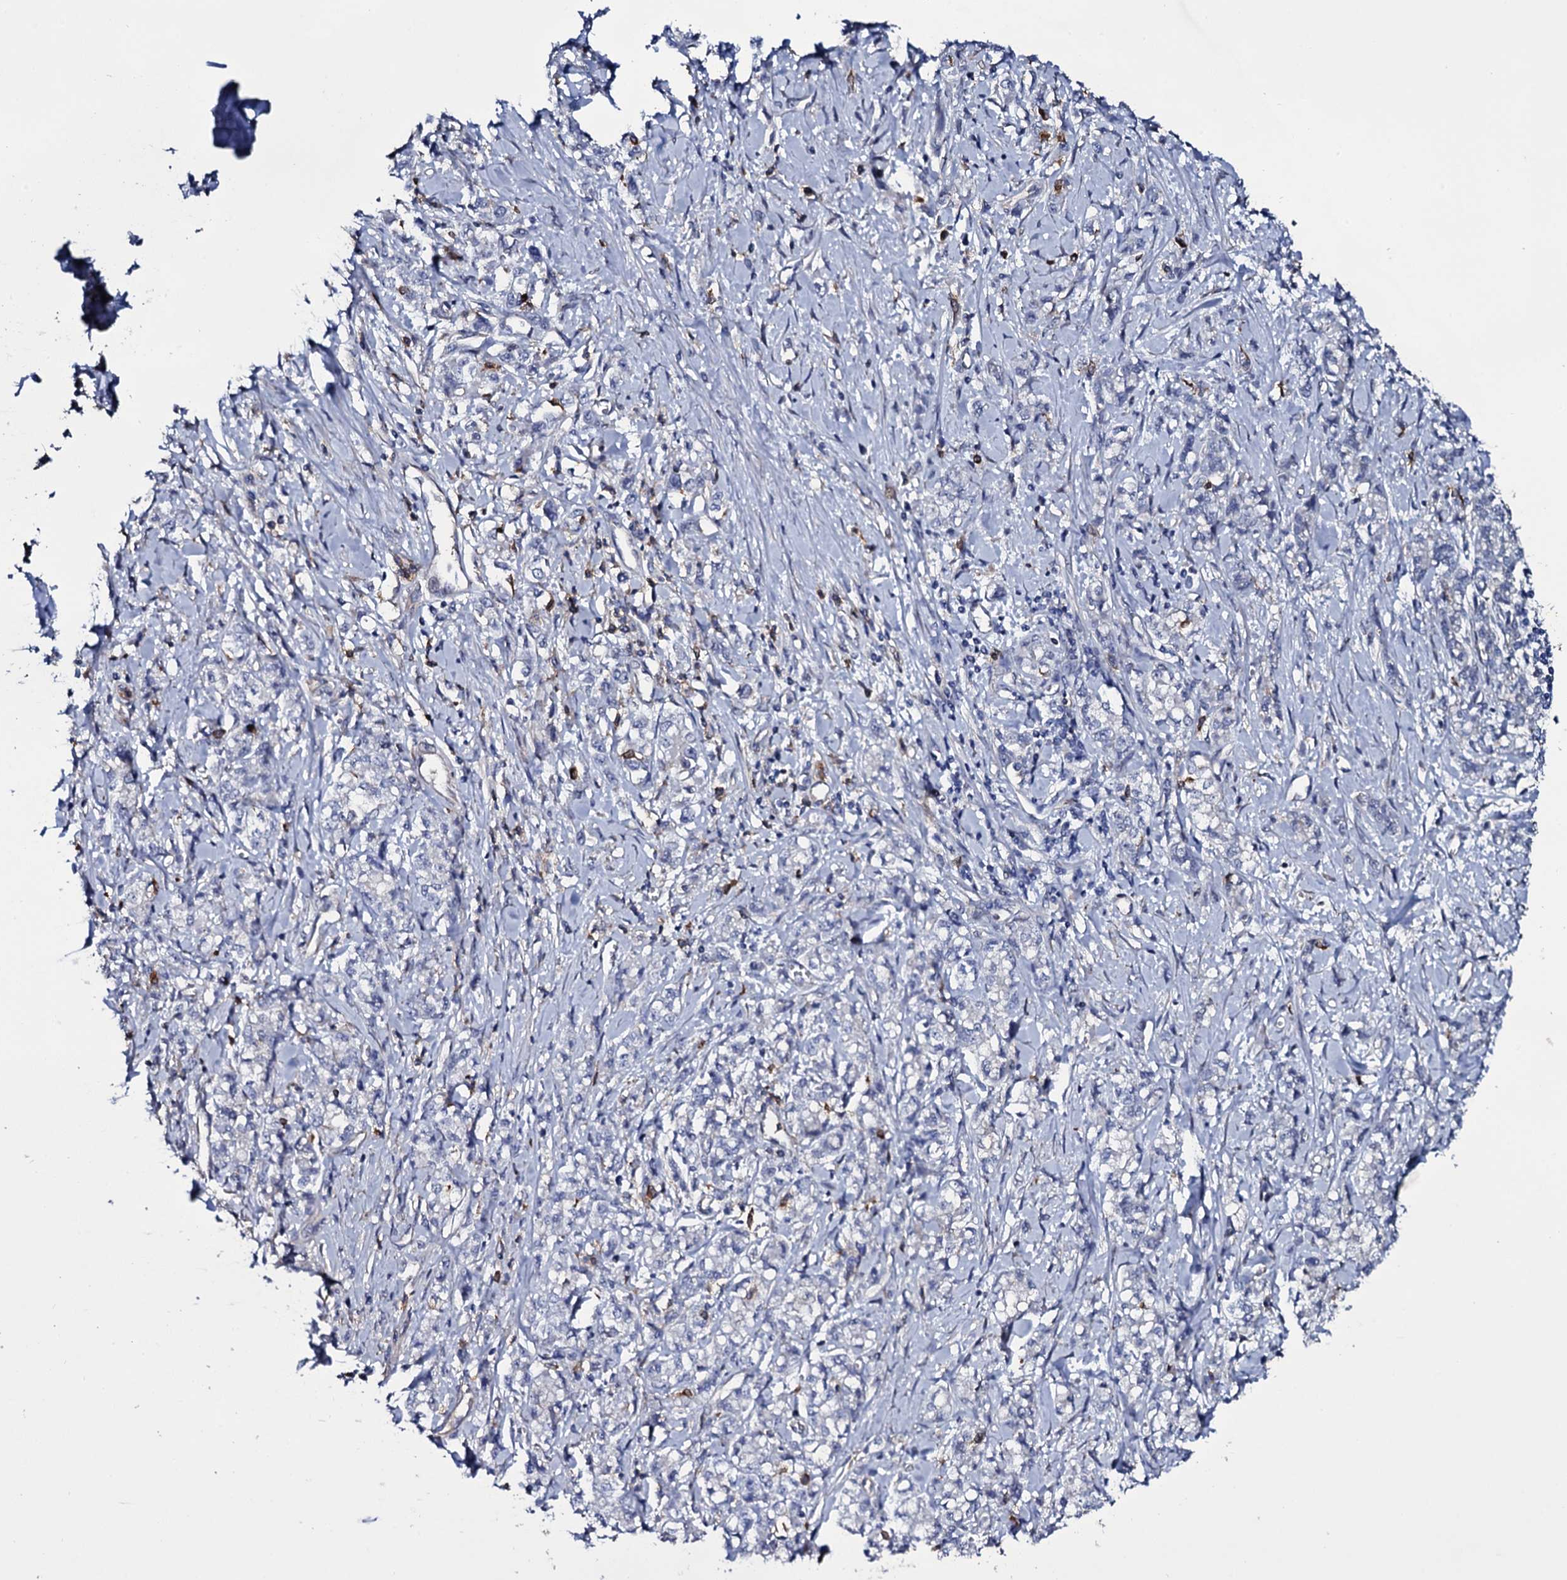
{"staining": {"intensity": "negative", "quantity": "none", "location": "none"}, "tissue": "stomach cancer", "cell_type": "Tumor cells", "image_type": "cancer", "snomed": [{"axis": "morphology", "description": "Adenocarcinoma, NOS"}, {"axis": "topography", "description": "Stomach"}], "caption": "This is an immunohistochemistry micrograph of human stomach cancer. There is no staining in tumor cells.", "gene": "TTC23", "patient": {"sex": "female", "age": 76}}